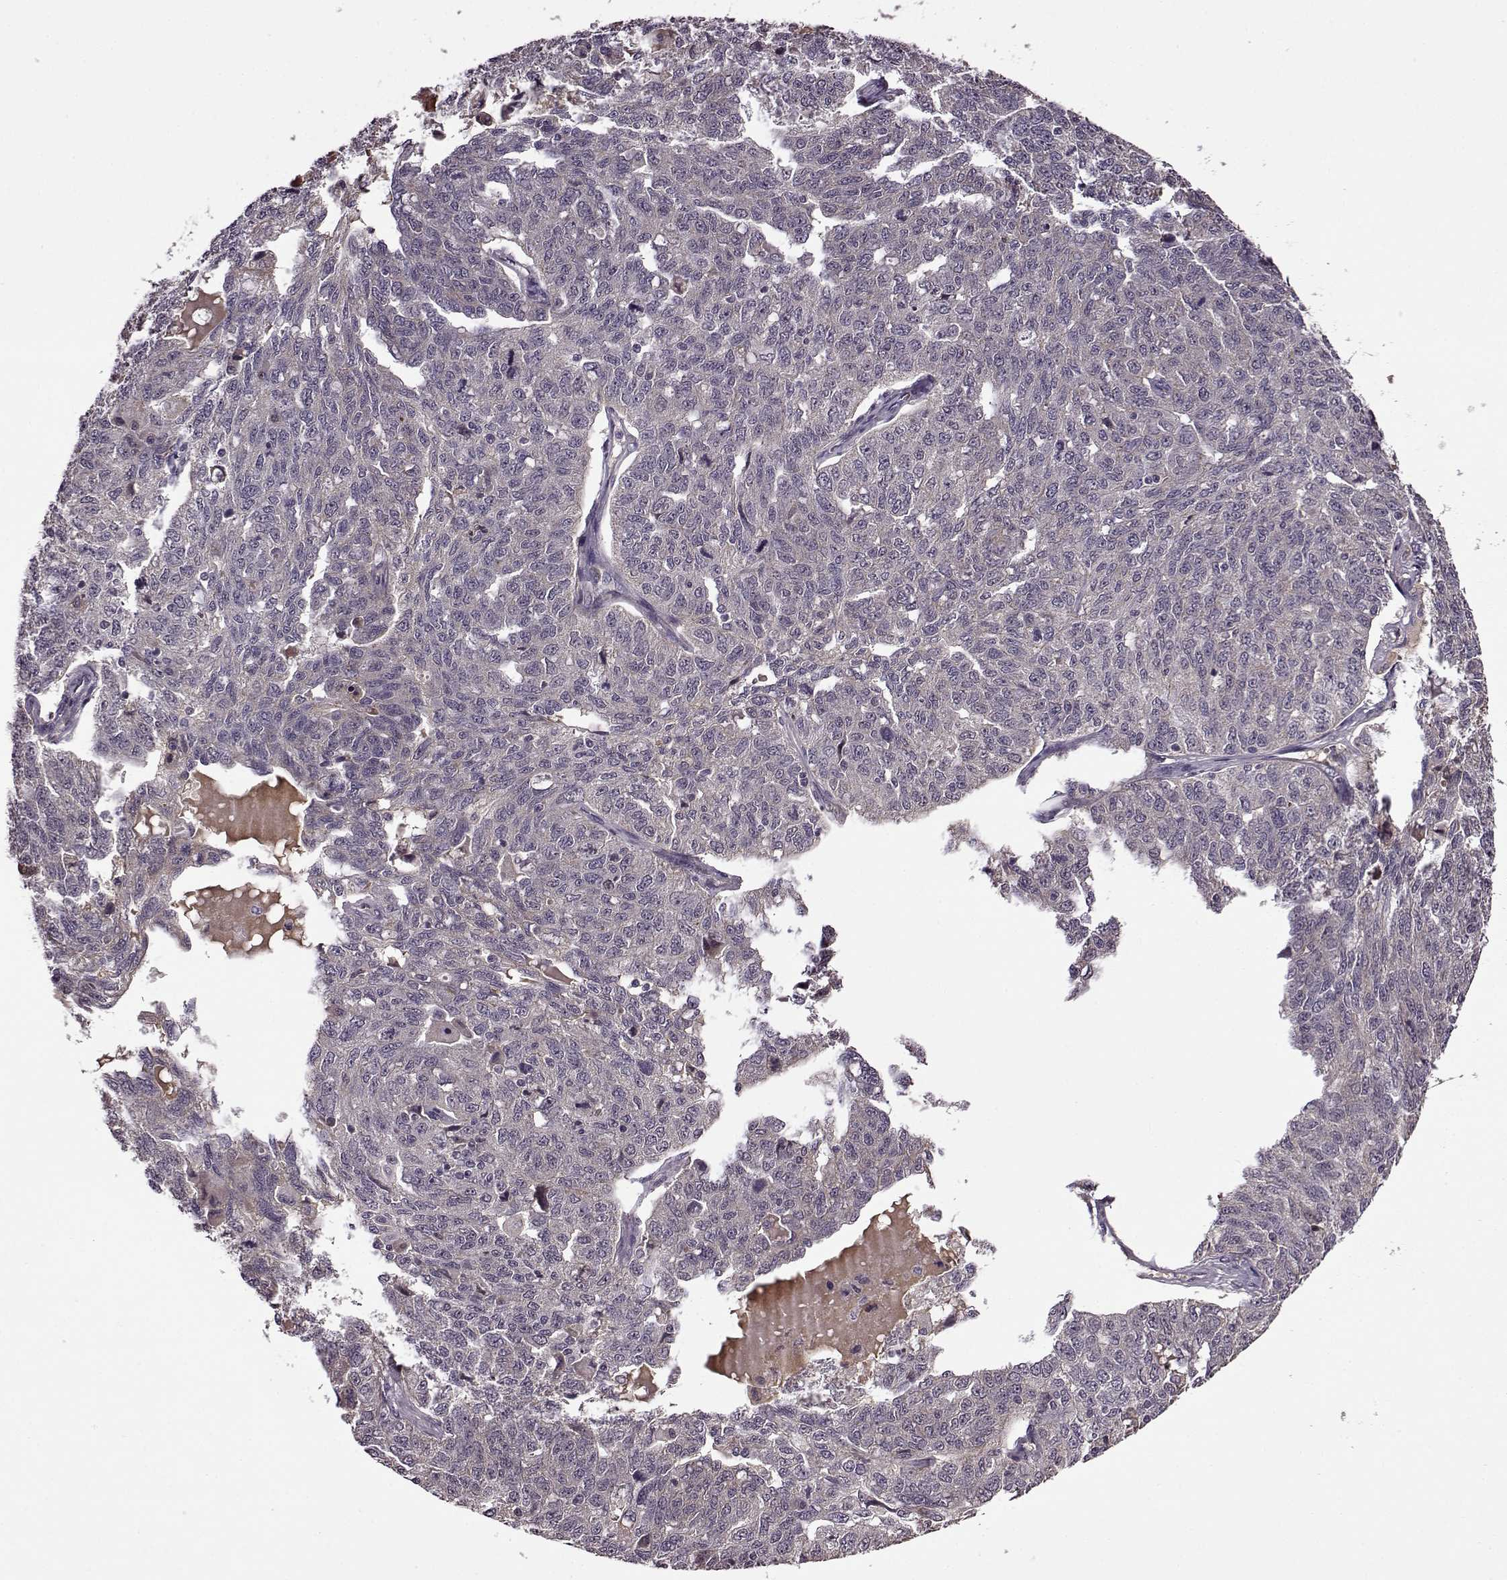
{"staining": {"intensity": "negative", "quantity": "none", "location": "none"}, "tissue": "ovarian cancer", "cell_type": "Tumor cells", "image_type": "cancer", "snomed": [{"axis": "morphology", "description": "Cystadenocarcinoma, serous, NOS"}, {"axis": "topography", "description": "Ovary"}], "caption": "Tumor cells show no significant protein expression in ovarian cancer. Nuclei are stained in blue.", "gene": "MAIP1", "patient": {"sex": "female", "age": 71}}